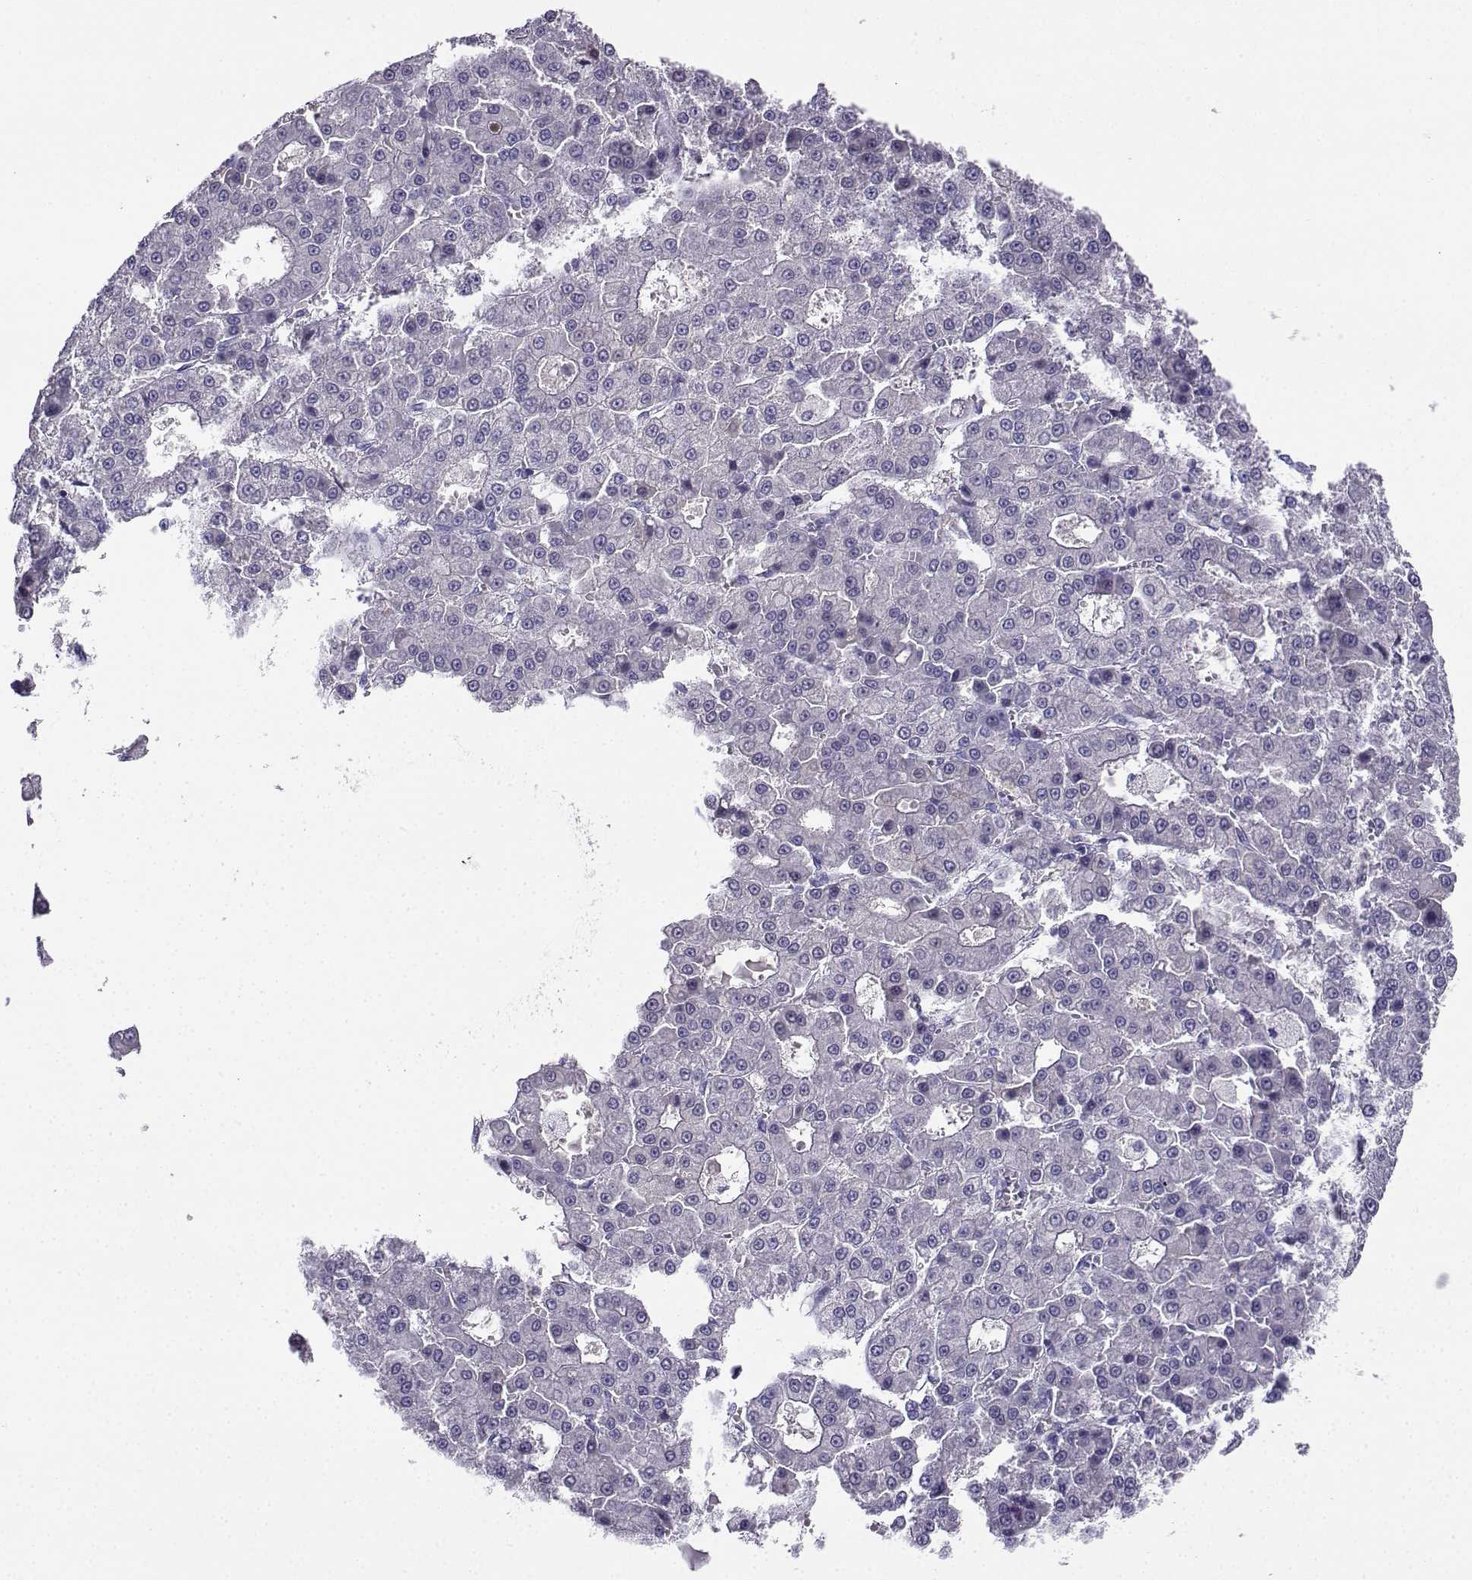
{"staining": {"intensity": "negative", "quantity": "none", "location": "none"}, "tissue": "liver cancer", "cell_type": "Tumor cells", "image_type": "cancer", "snomed": [{"axis": "morphology", "description": "Carcinoma, Hepatocellular, NOS"}, {"axis": "topography", "description": "Liver"}], "caption": "Immunohistochemical staining of human liver cancer (hepatocellular carcinoma) exhibits no significant expression in tumor cells.", "gene": "LINGO1", "patient": {"sex": "male", "age": 70}}